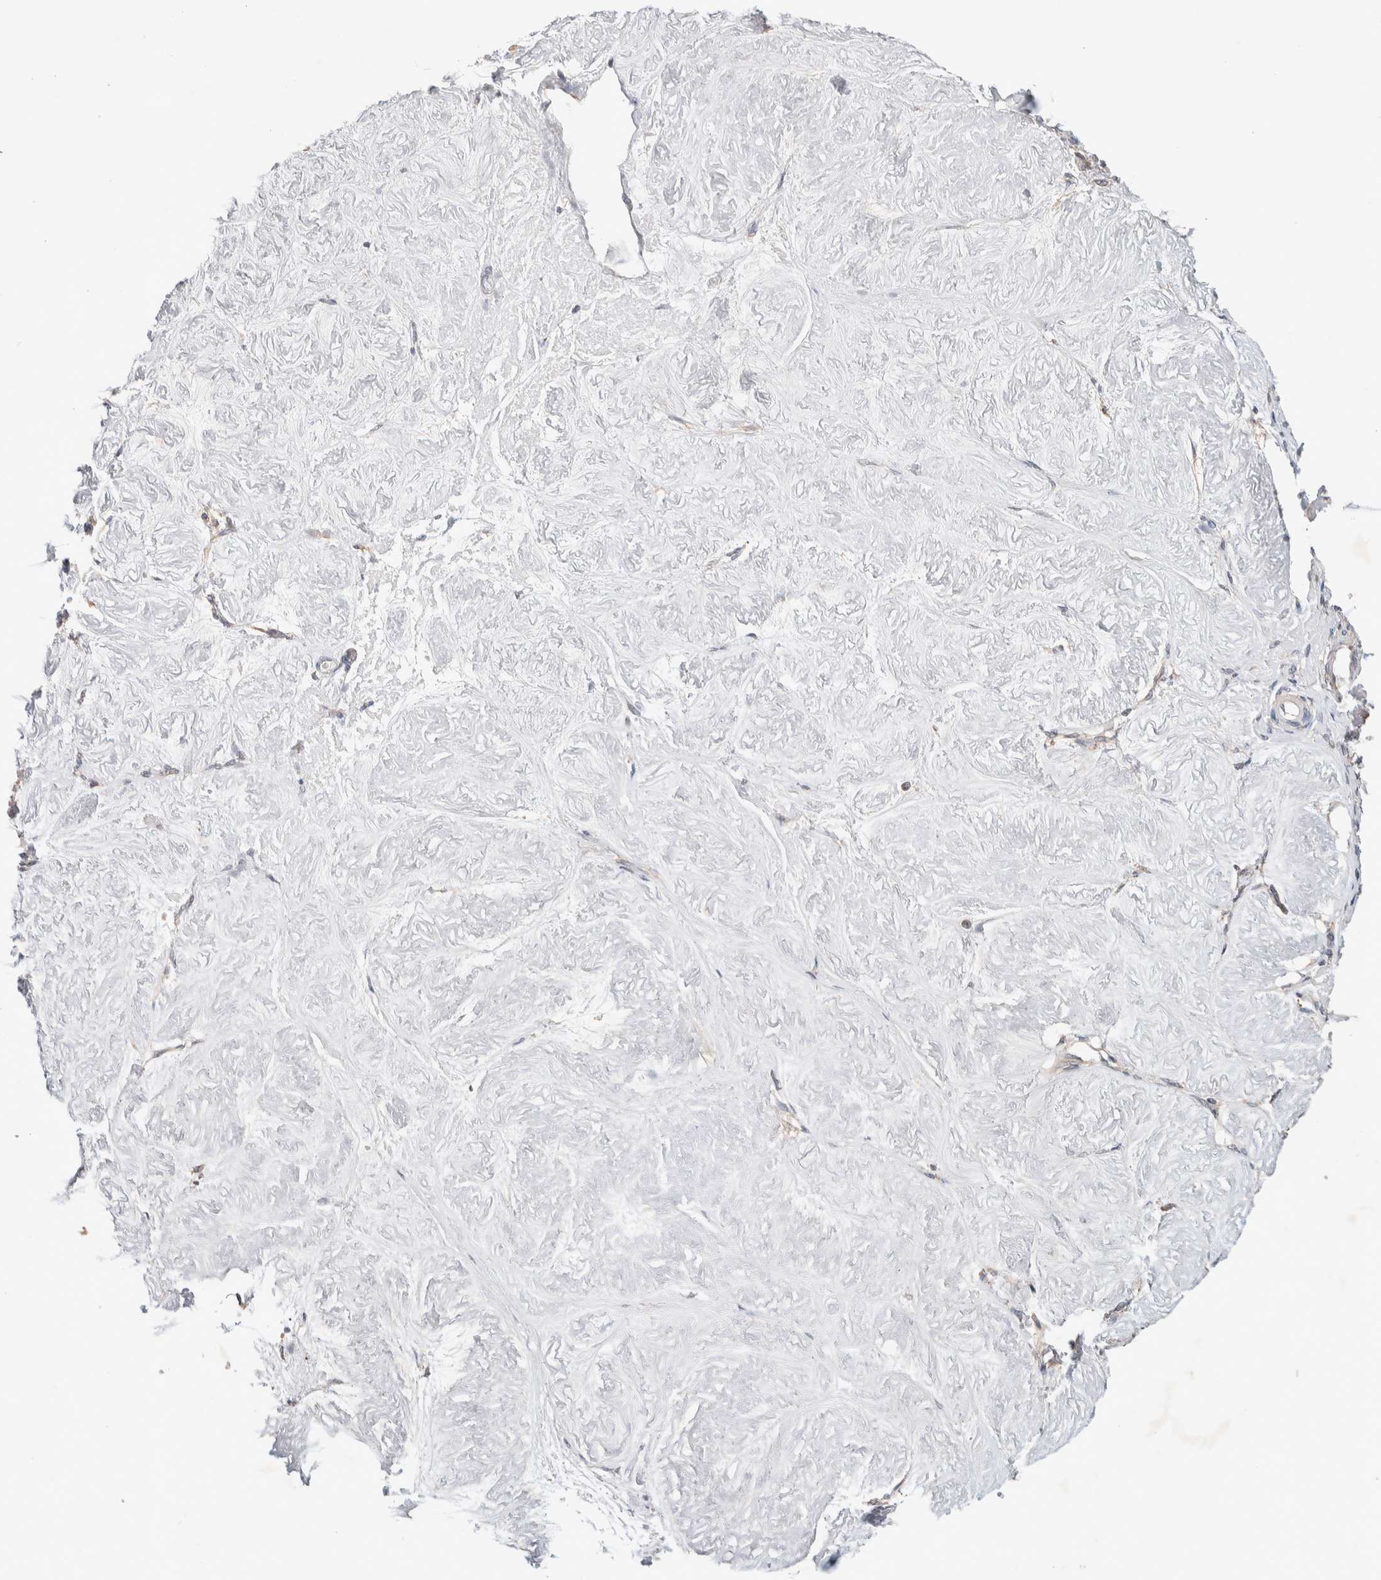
{"staining": {"intensity": "weak", "quantity": "25%-75%", "location": "cytoplasmic/membranous"}, "tissue": "adipose tissue", "cell_type": "Adipocytes", "image_type": "normal", "snomed": [{"axis": "morphology", "description": "Normal tissue, NOS"}, {"axis": "topography", "description": "Vascular tissue"}, {"axis": "topography", "description": "Fallopian tube"}, {"axis": "topography", "description": "Ovary"}], "caption": "Adipocytes reveal low levels of weak cytoplasmic/membranous positivity in approximately 25%-75% of cells in benign human adipose tissue.", "gene": "DEPTOR", "patient": {"sex": "female", "age": 67}}